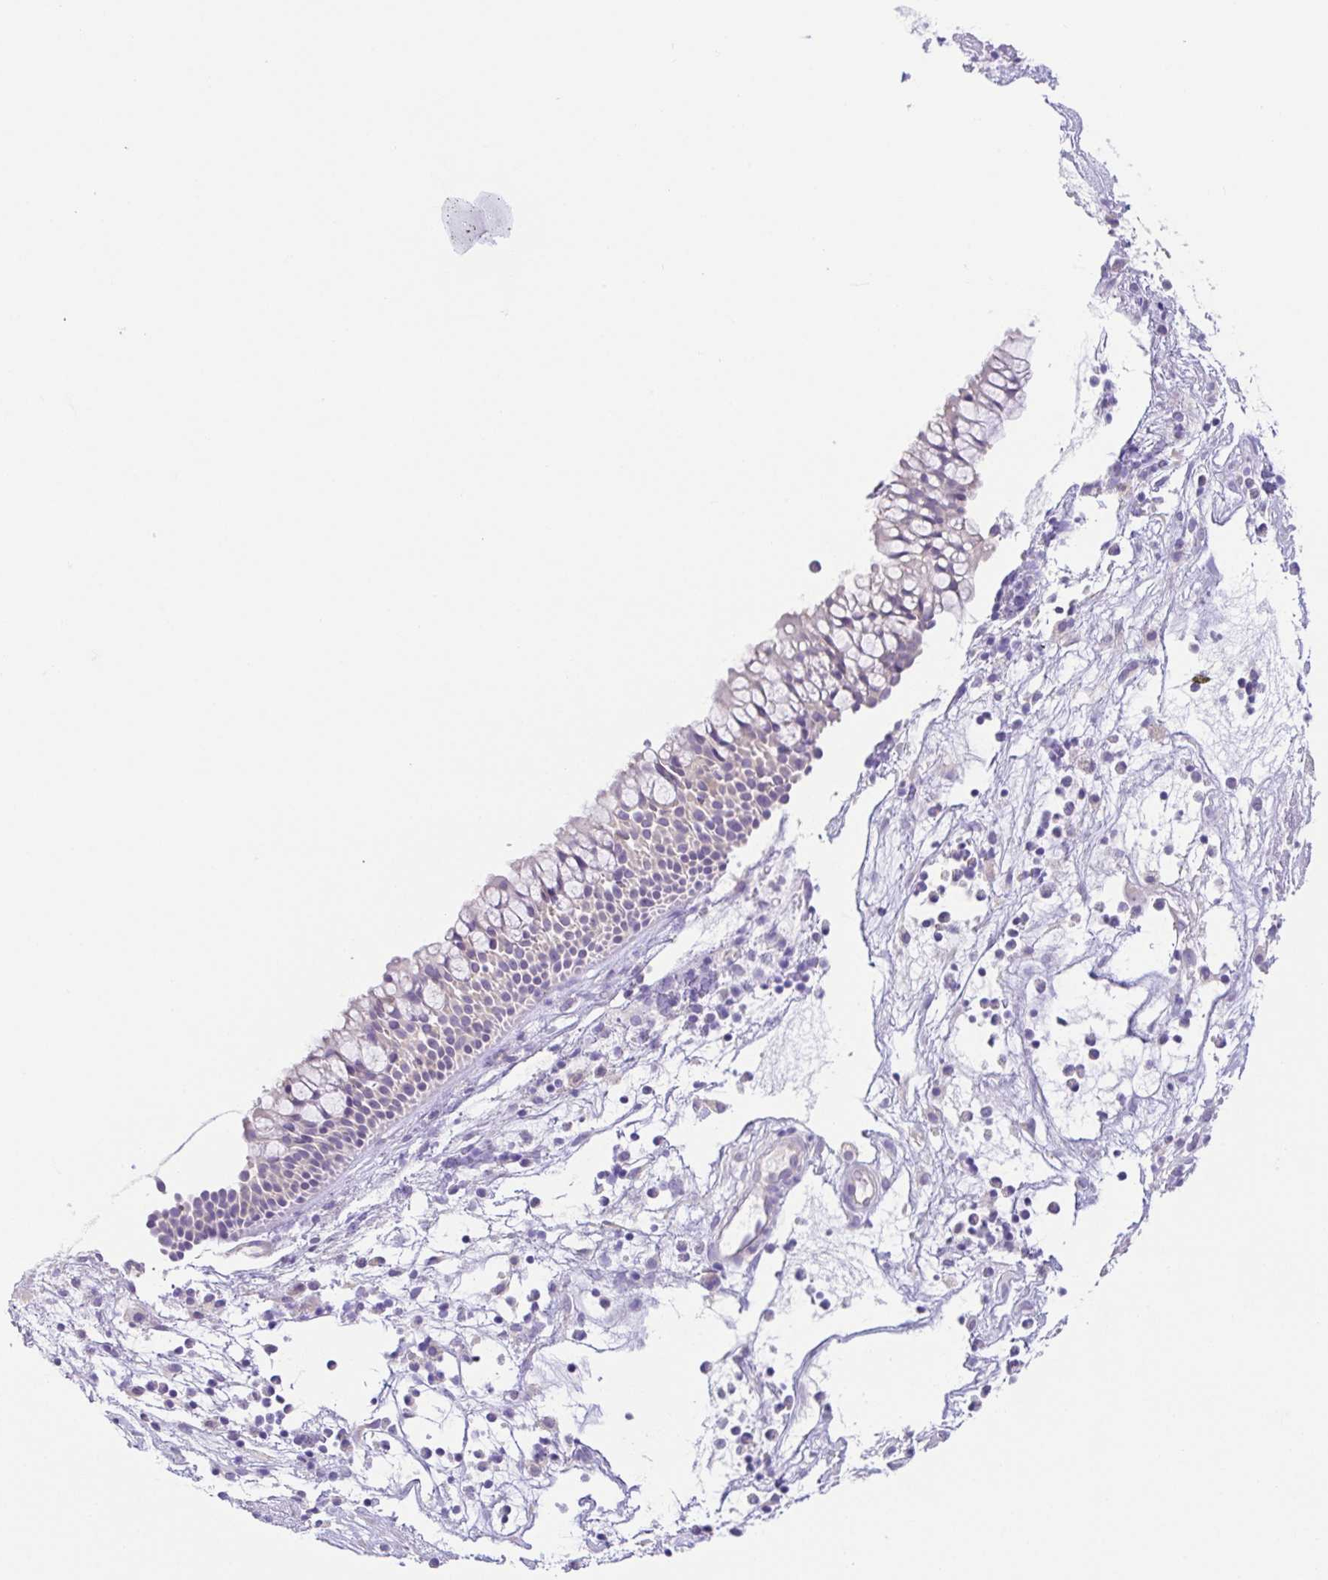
{"staining": {"intensity": "negative", "quantity": "none", "location": "none"}, "tissue": "nasopharynx", "cell_type": "Respiratory epithelial cells", "image_type": "normal", "snomed": [{"axis": "morphology", "description": "Normal tissue, NOS"}, {"axis": "topography", "description": "Nasopharynx"}], "caption": "An immunohistochemistry (IHC) micrograph of benign nasopharynx is shown. There is no staining in respiratory epithelial cells of nasopharynx.", "gene": "KRTDAP", "patient": {"sex": "male", "age": 56}}